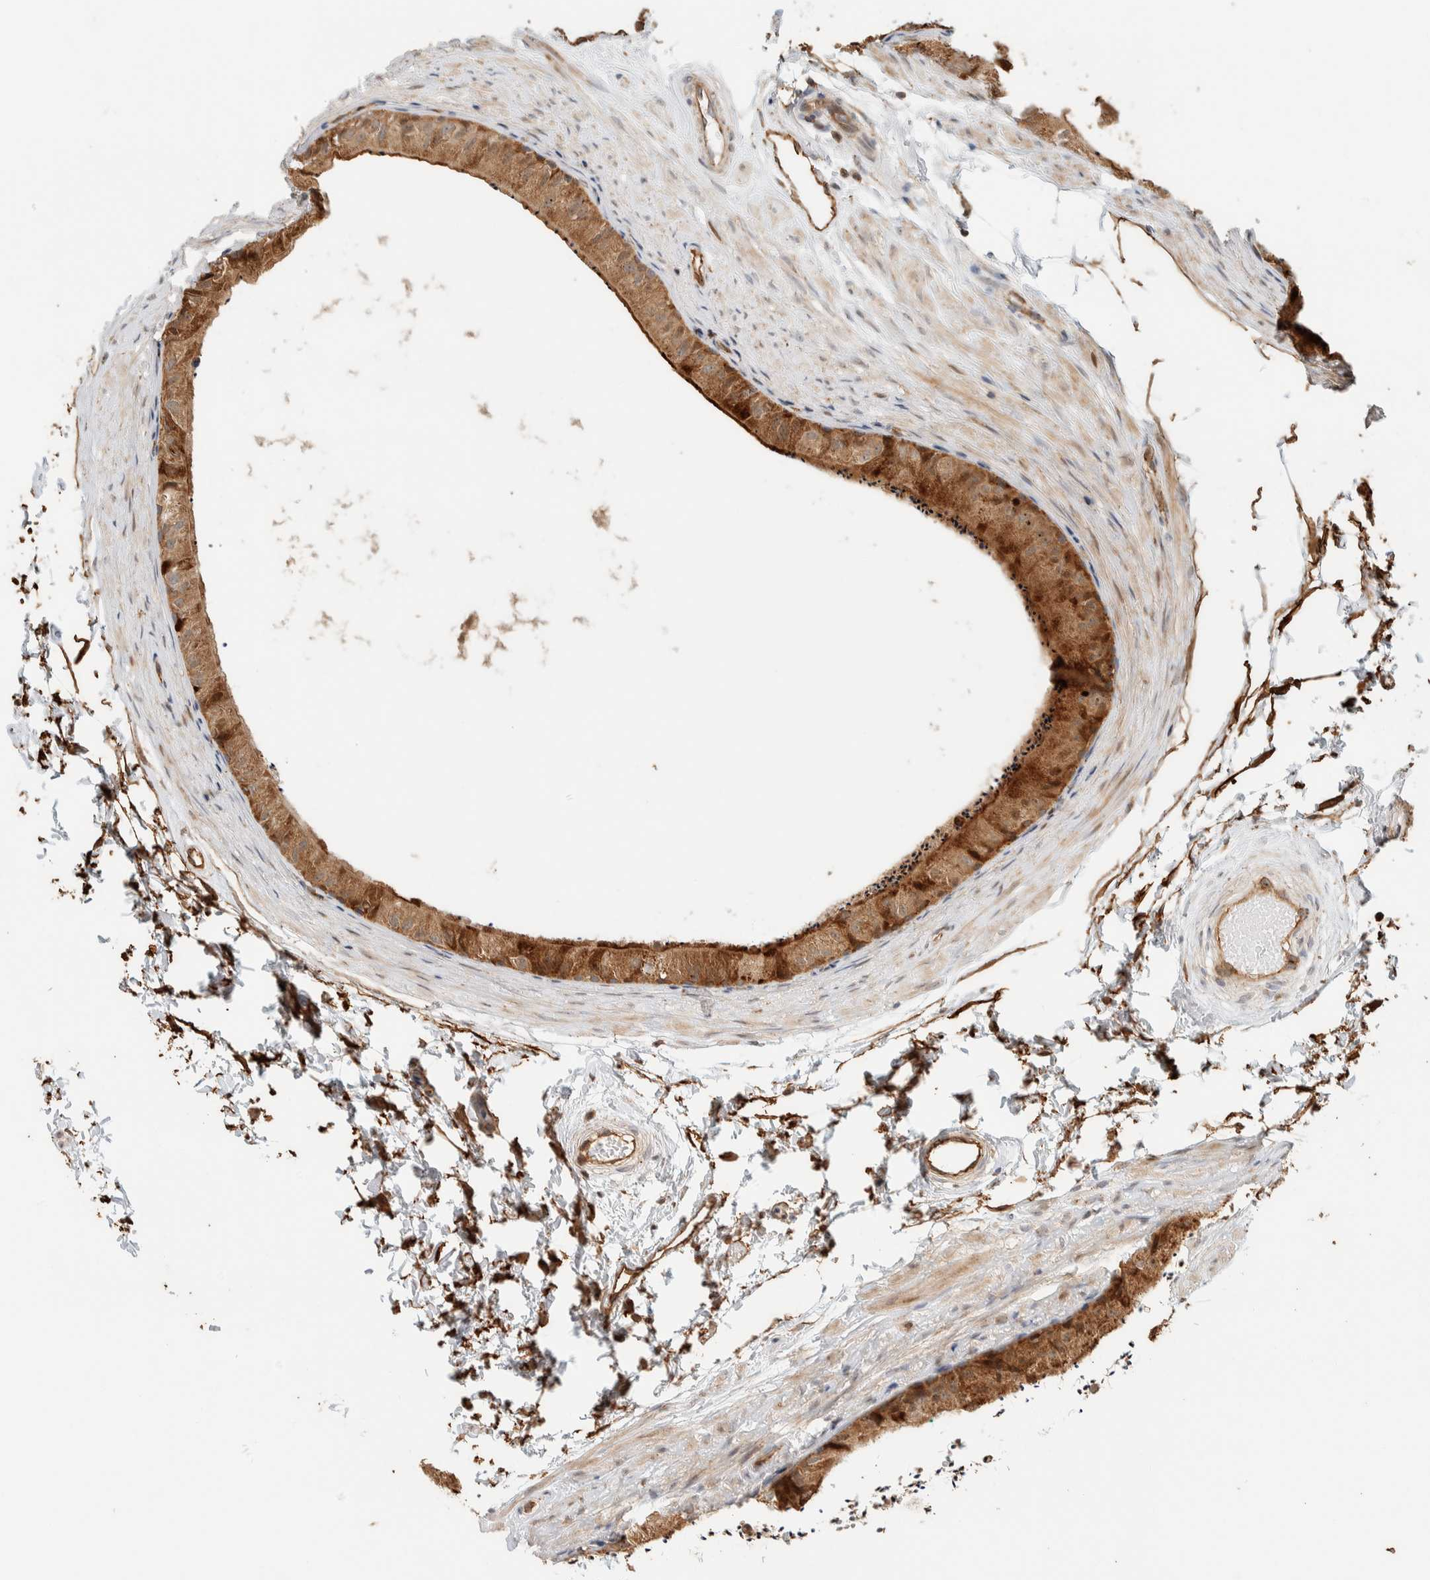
{"staining": {"intensity": "moderate", "quantity": ">75%", "location": "cytoplasmic/membranous"}, "tissue": "epididymis", "cell_type": "Glandular cells", "image_type": "normal", "snomed": [{"axis": "morphology", "description": "Normal tissue, NOS"}, {"axis": "topography", "description": "Epididymis"}], "caption": "Immunohistochemistry micrograph of benign epididymis: human epididymis stained using immunohistochemistry (IHC) displays medium levels of moderate protein expression localized specifically in the cytoplasmic/membranous of glandular cells, appearing as a cytoplasmic/membranous brown color.", "gene": "KIF9", "patient": {"sex": "male", "age": 56}}